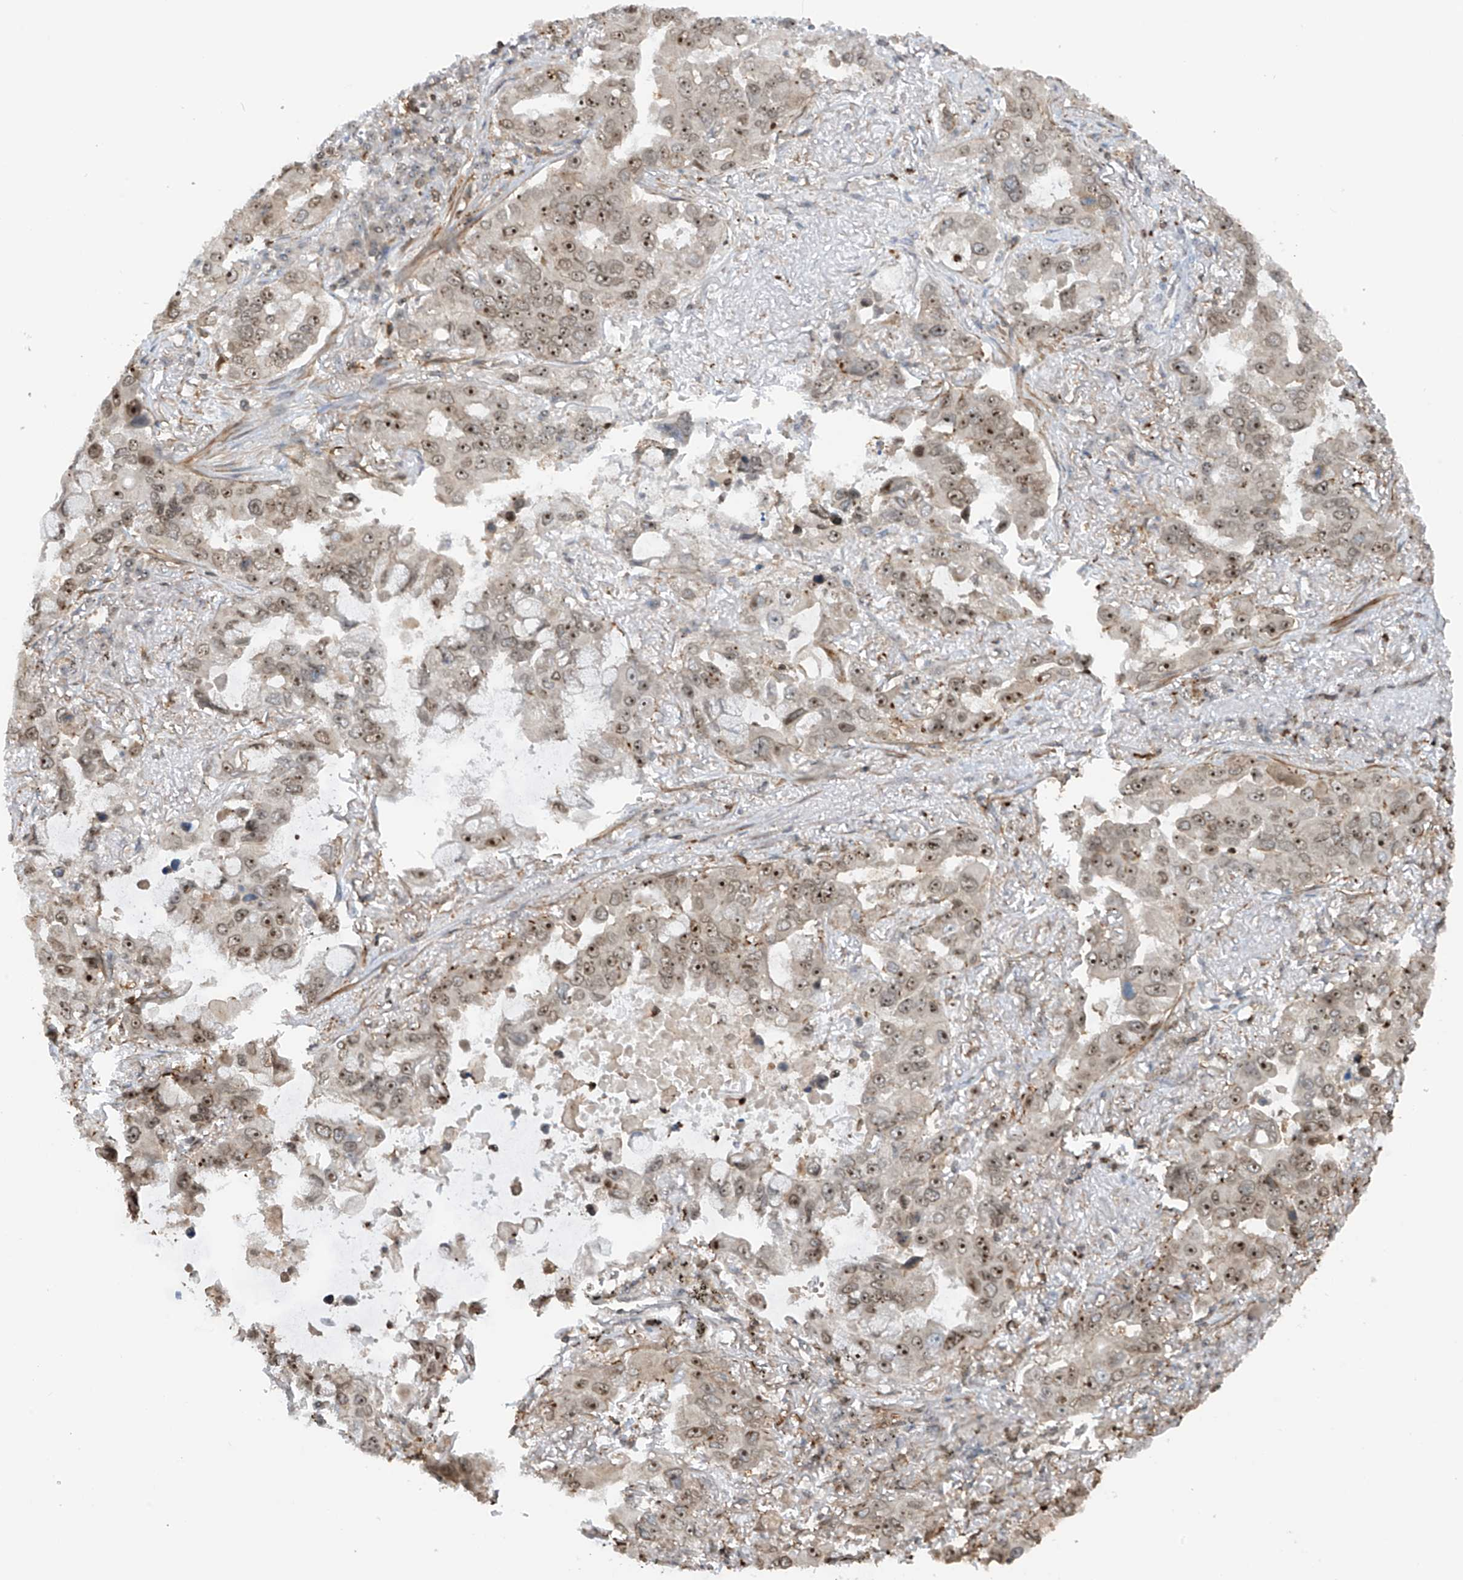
{"staining": {"intensity": "moderate", "quantity": "25%-75%", "location": "nuclear"}, "tissue": "lung cancer", "cell_type": "Tumor cells", "image_type": "cancer", "snomed": [{"axis": "morphology", "description": "Adenocarcinoma, NOS"}, {"axis": "topography", "description": "Lung"}], "caption": "A brown stain shows moderate nuclear staining of a protein in lung cancer (adenocarcinoma) tumor cells.", "gene": "REPIN1", "patient": {"sex": "male", "age": 64}}